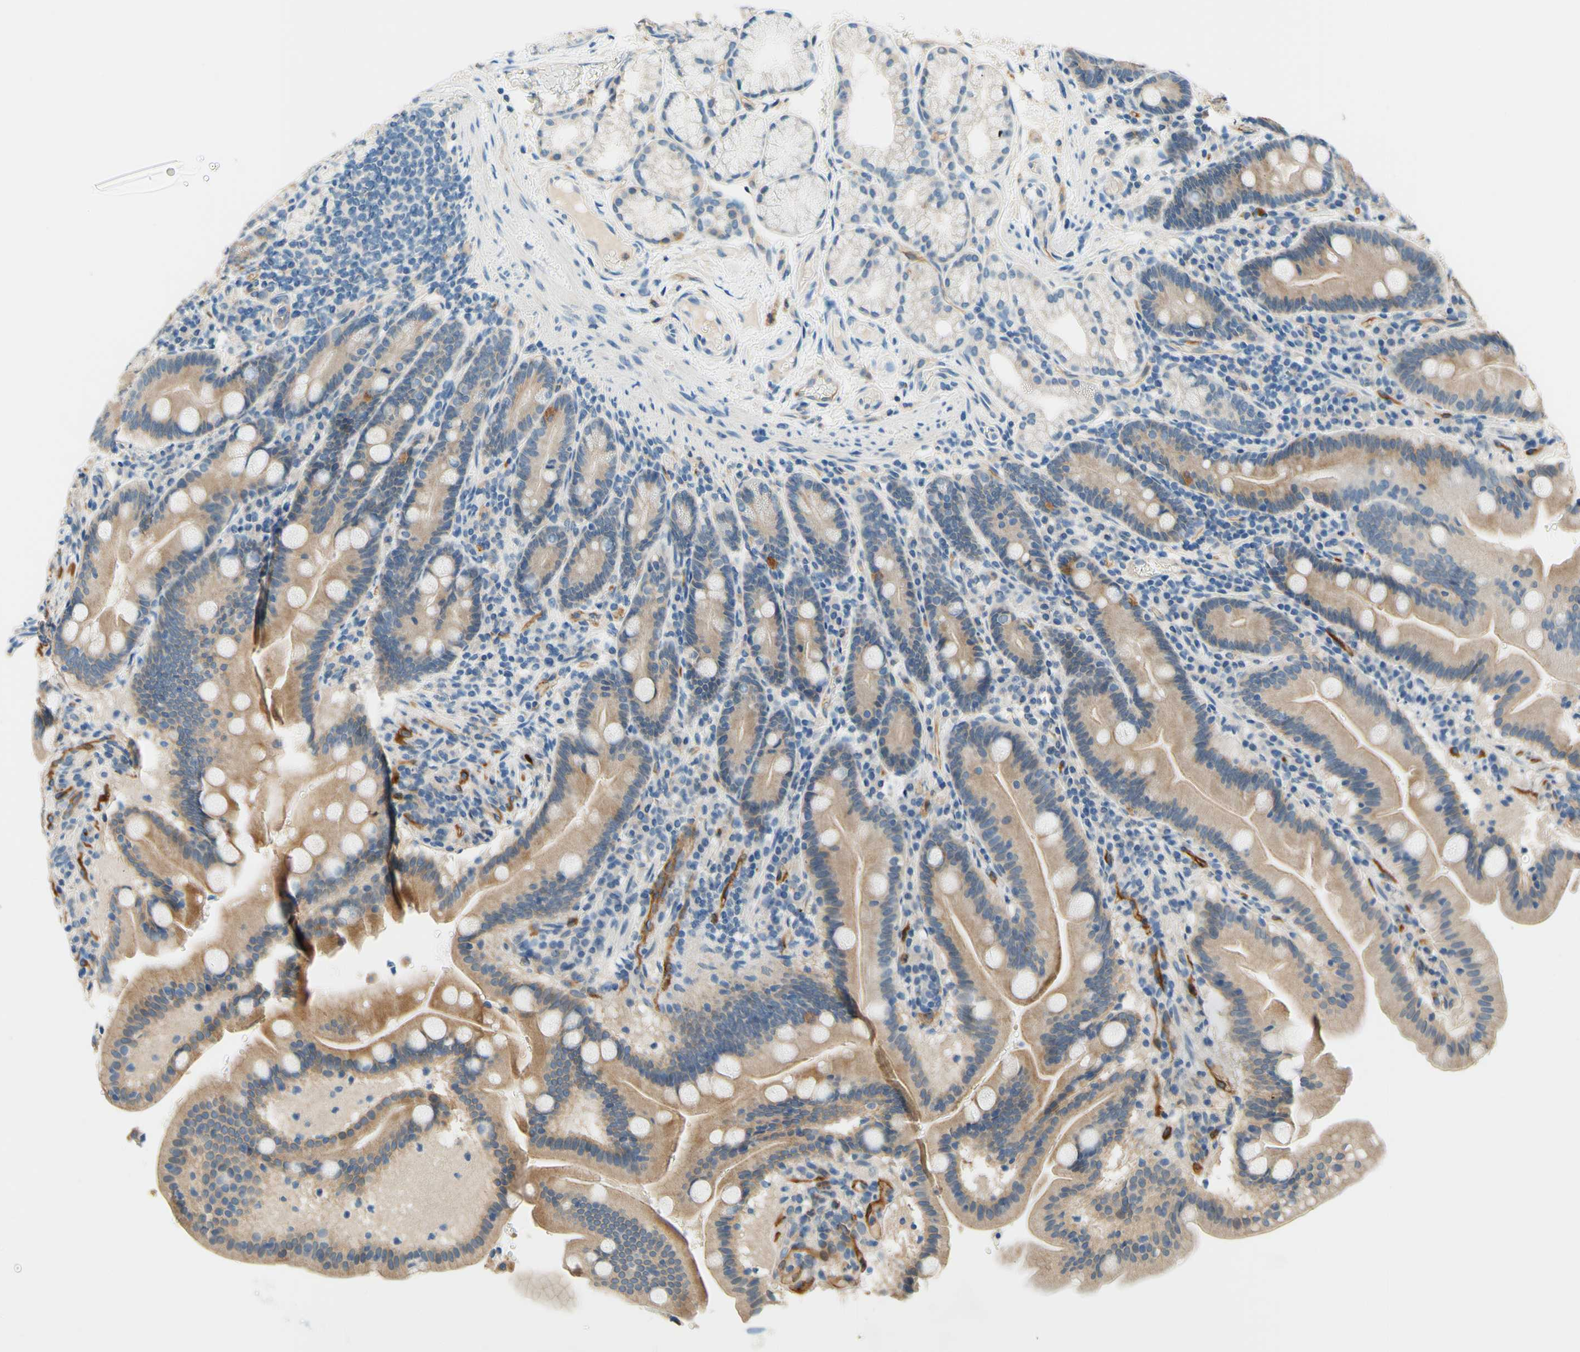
{"staining": {"intensity": "weak", "quantity": ">75%", "location": "cytoplasmic/membranous"}, "tissue": "duodenum", "cell_type": "Glandular cells", "image_type": "normal", "snomed": [{"axis": "morphology", "description": "Normal tissue, NOS"}, {"axis": "topography", "description": "Duodenum"}], "caption": "Immunohistochemical staining of normal duodenum displays low levels of weak cytoplasmic/membranous expression in approximately >75% of glandular cells. The staining was performed using DAB (3,3'-diaminobenzidine) to visualize the protein expression in brown, while the nuclei were stained in blue with hematoxylin (Magnification: 20x).", "gene": "SIGLEC9", "patient": {"sex": "male", "age": 54}}